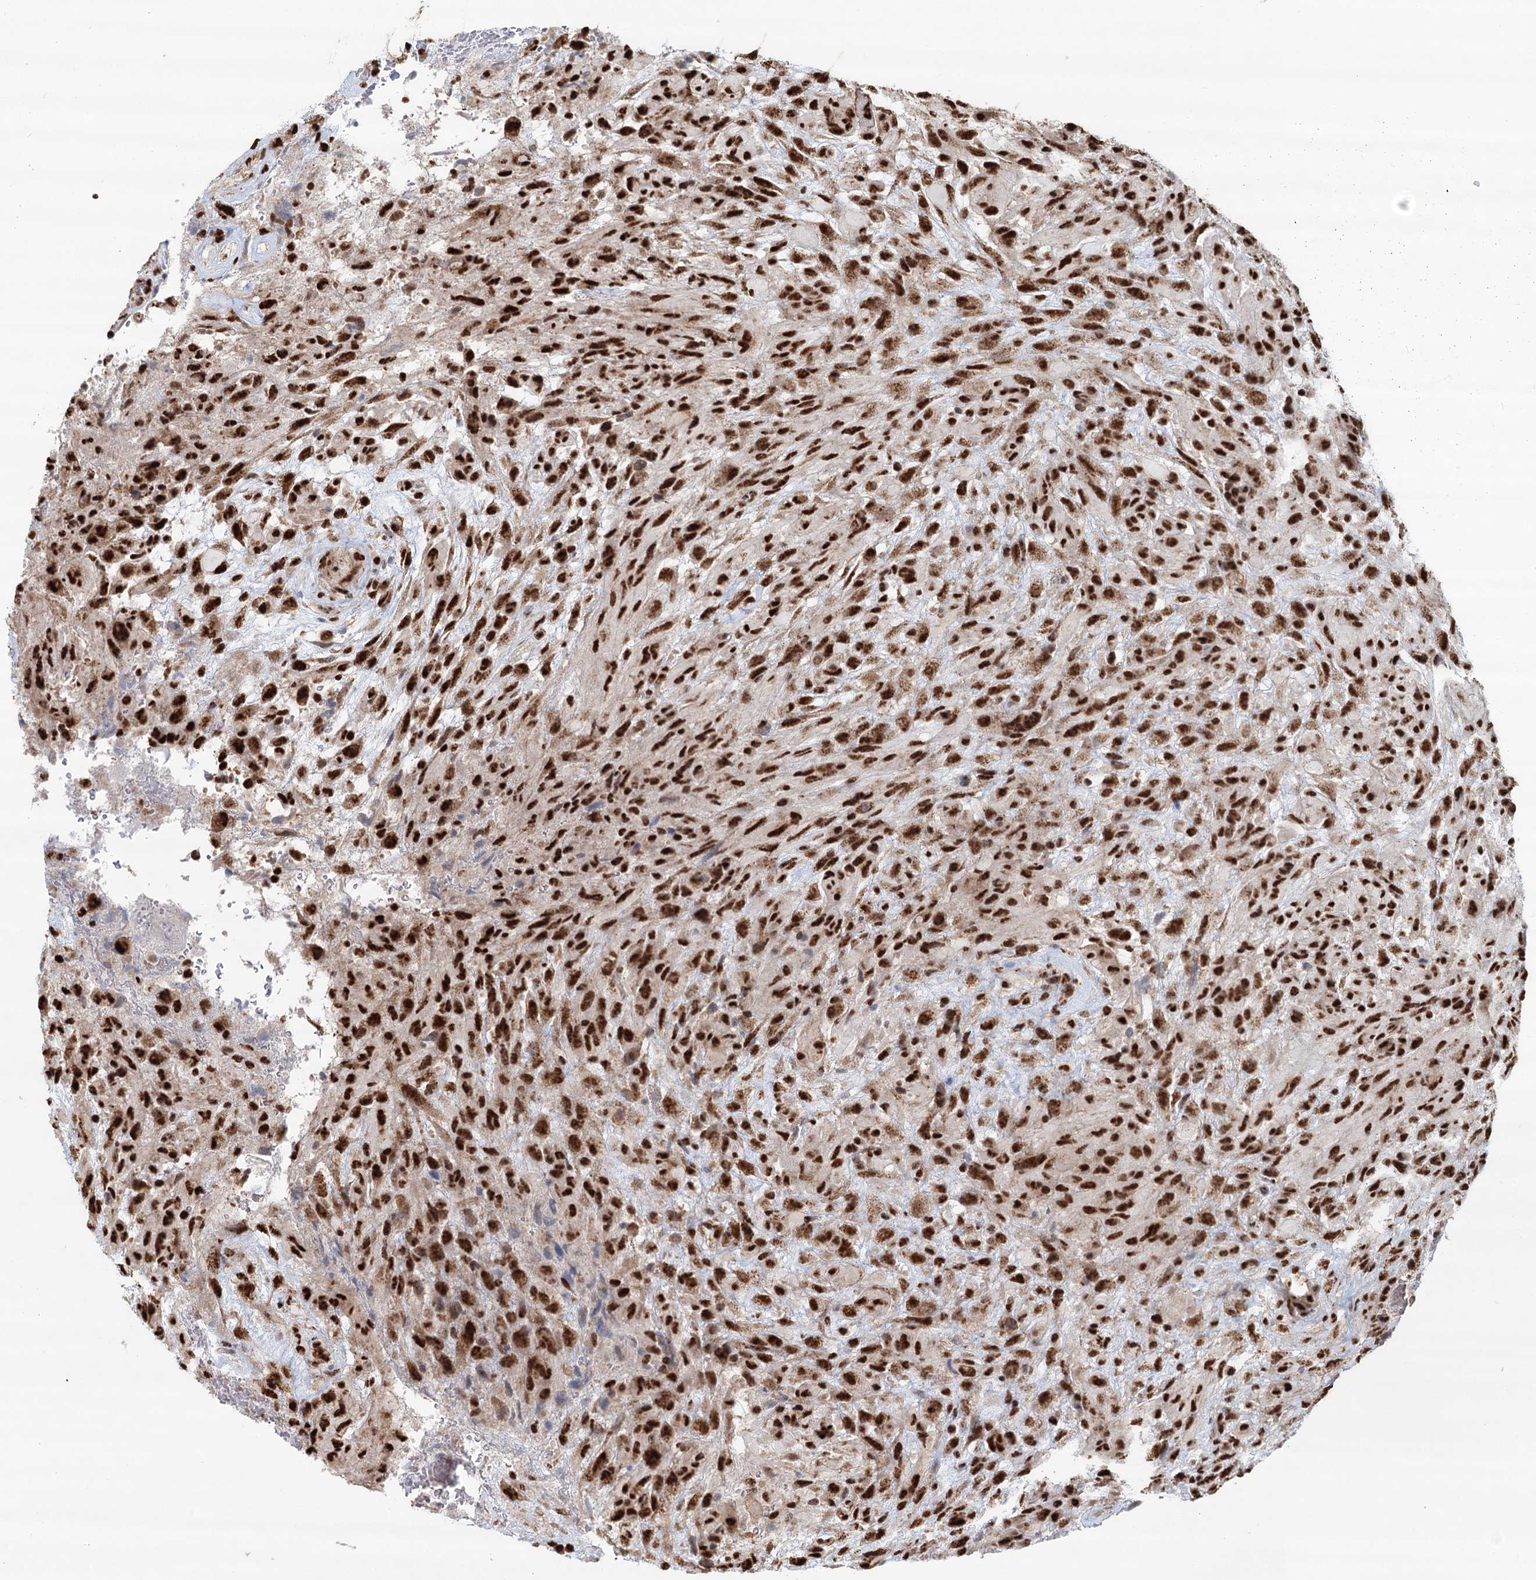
{"staining": {"intensity": "strong", "quantity": ">75%", "location": "nuclear"}, "tissue": "glioma", "cell_type": "Tumor cells", "image_type": "cancer", "snomed": [{"axis": "morphology", "description": "Glioma, malignant, High grade"}, {"axis": "topography", "description": "Brain"}], "caption": "A high-resolution photomicrograph shows IHC staining of glioma, which shows strong nuclear staining in approximately >75% of tumor cells. (brown staining indicates protein expression, while blue staining denotes nuclei).", "gene": "GPALPP1", "patient": {"sex": "male", "age": 61}}